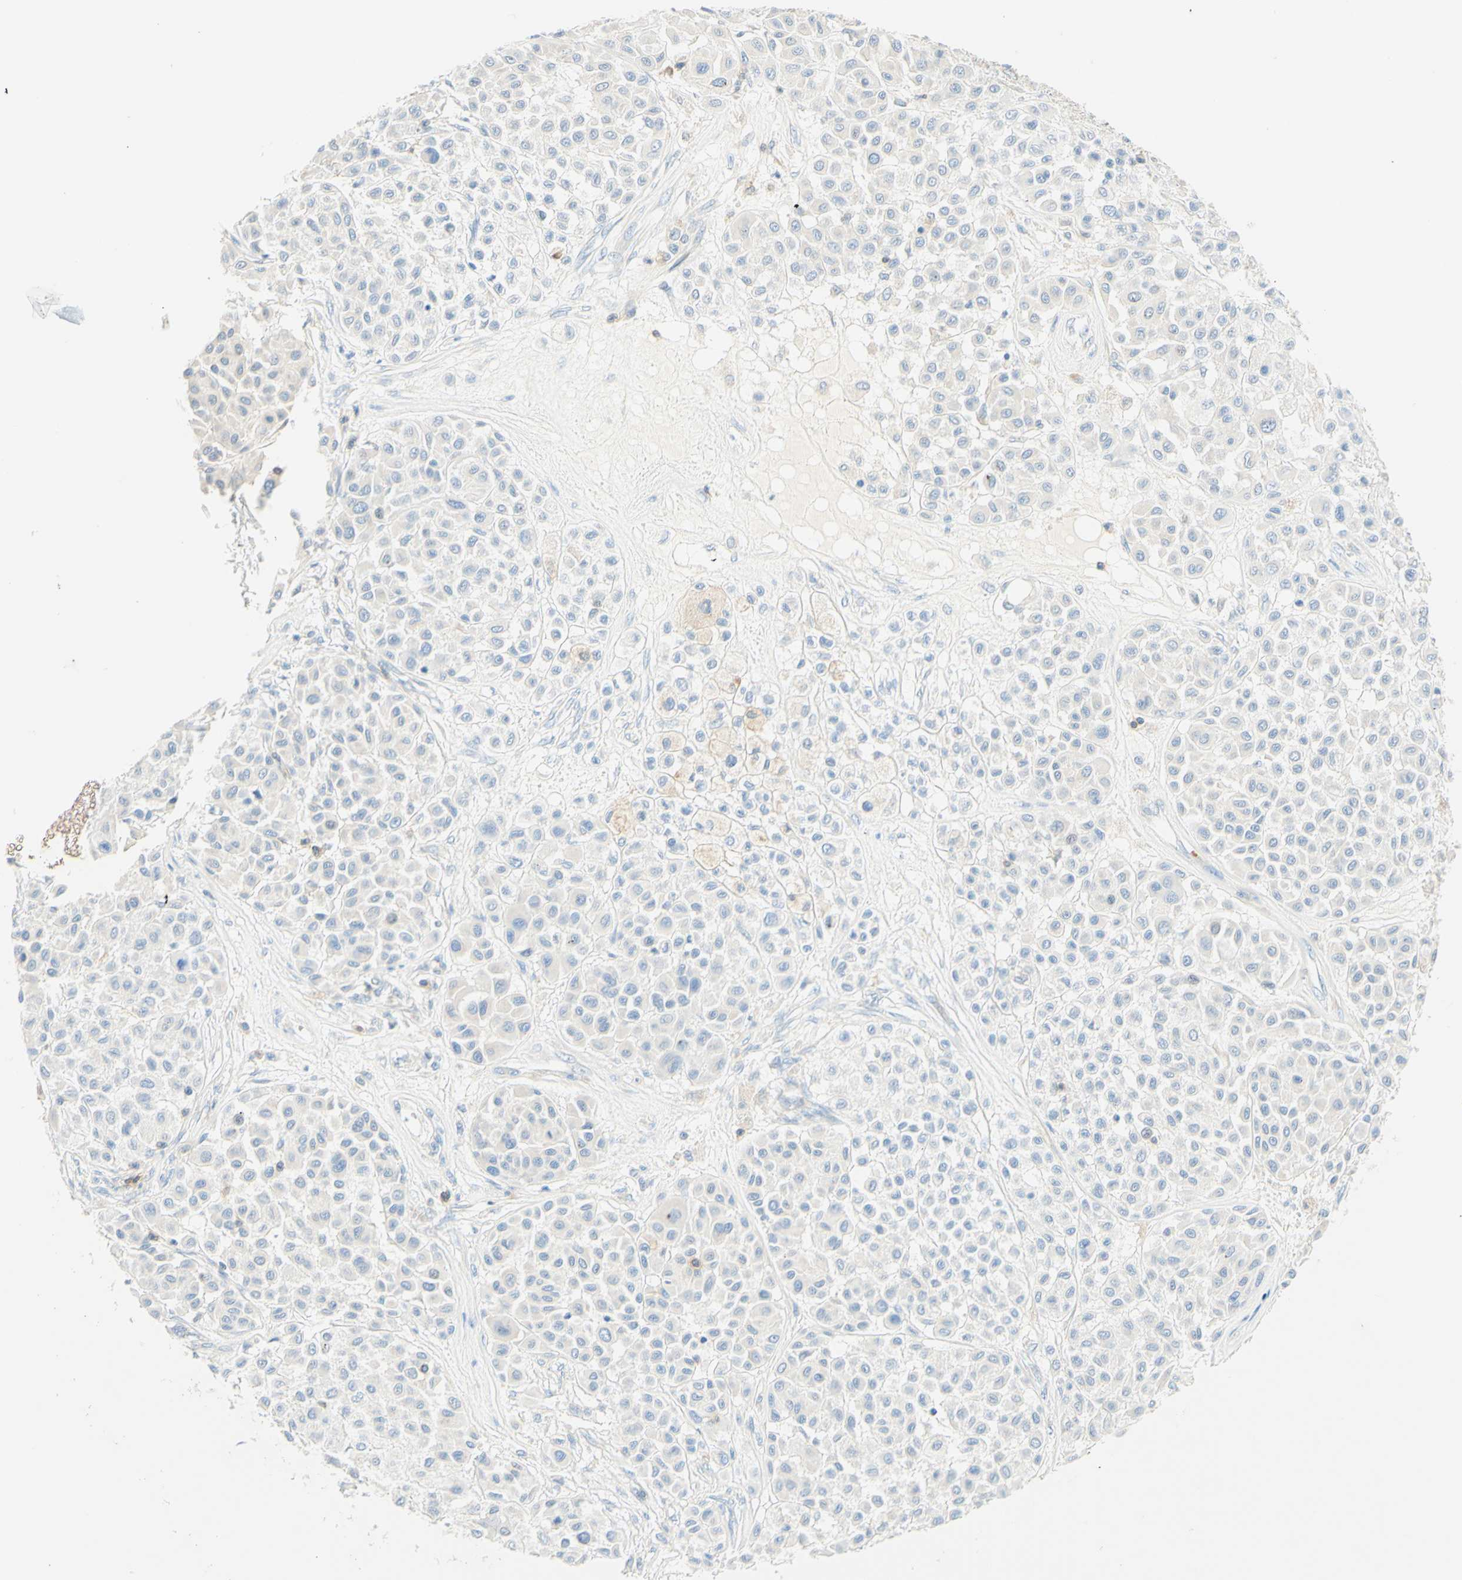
{"staining": {"intensity": "negative", "quantity": "none", "location": "none"}, "tissue": "melanoma", "cell_type": "Tumor cells", "image_type": "cancer", "snomed": [{"axis": "morphology", "description": "Malignant melanoma, Metastatic site"}, {"axis": "topography", "description": "Soft tissue"}], "caption": "This image is of melanoma stained with IHC to label a protein in brown with the nuclei are counter-stained blue. There is no staining in tumor cells.", "gene": "LAT", "patient": {"sex": "male", "age": 41}}